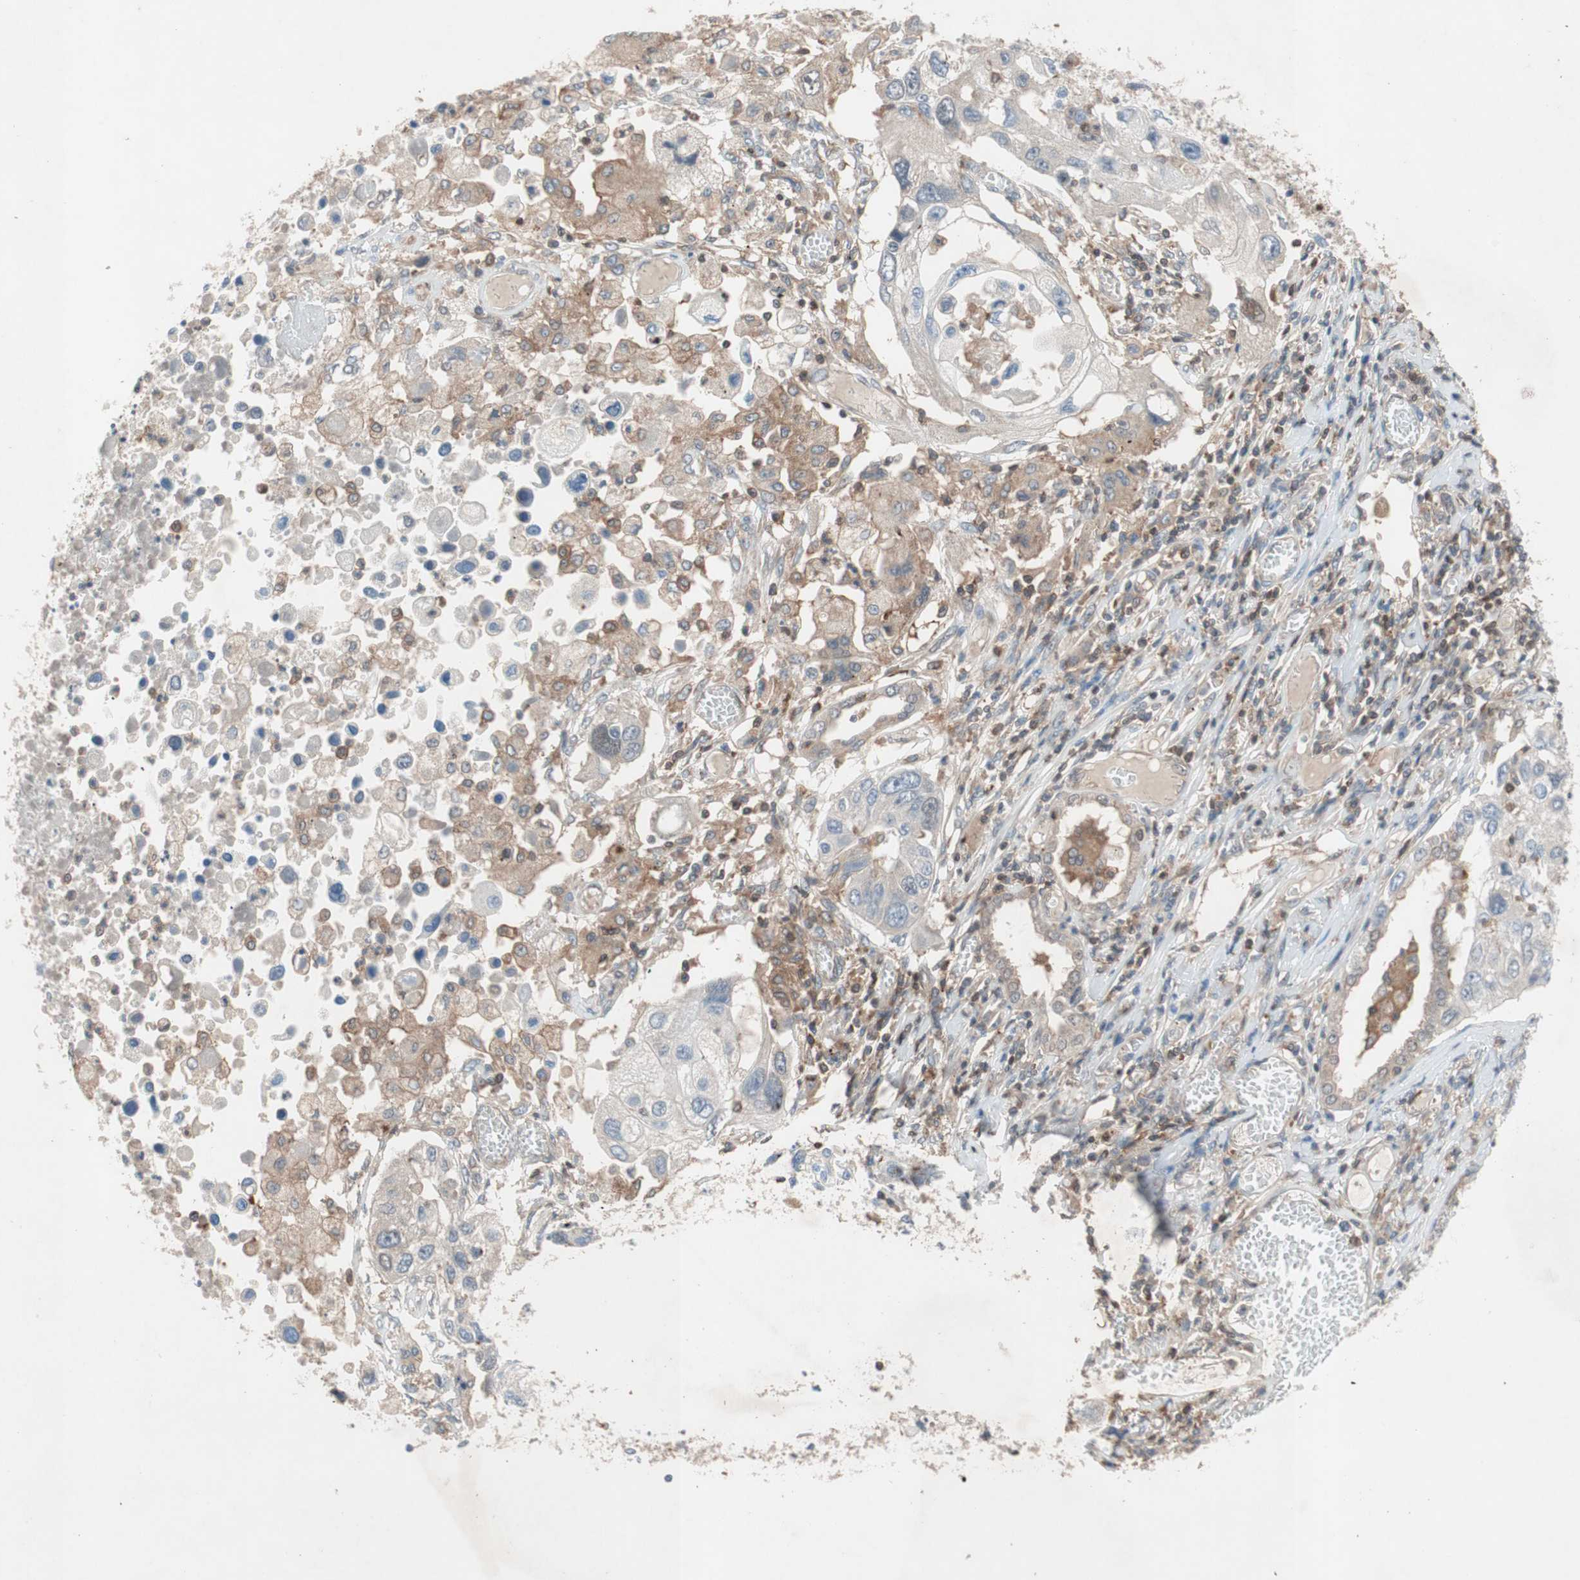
{"staining": {"intensity": "weak", "quantity": "25%-75%", "location": "cytoplasmic/membranous"}, "tissue": "lung cancer", "cell_type": "Tumor cells", "image_type": "cancer", "snomed": [{"axis": "morphology", "description": "Squamous cell carcinoma, NOS"}, {"axis": "topography", "description": "Lung"}], "caption": "Weak cytoplasmic/membranous staining is appreciated in about 25%-75% of tumor cells in lung squamous cell carcinoma.", "gene": "GALT", "patient": {"sex": "male", "age": 71}}